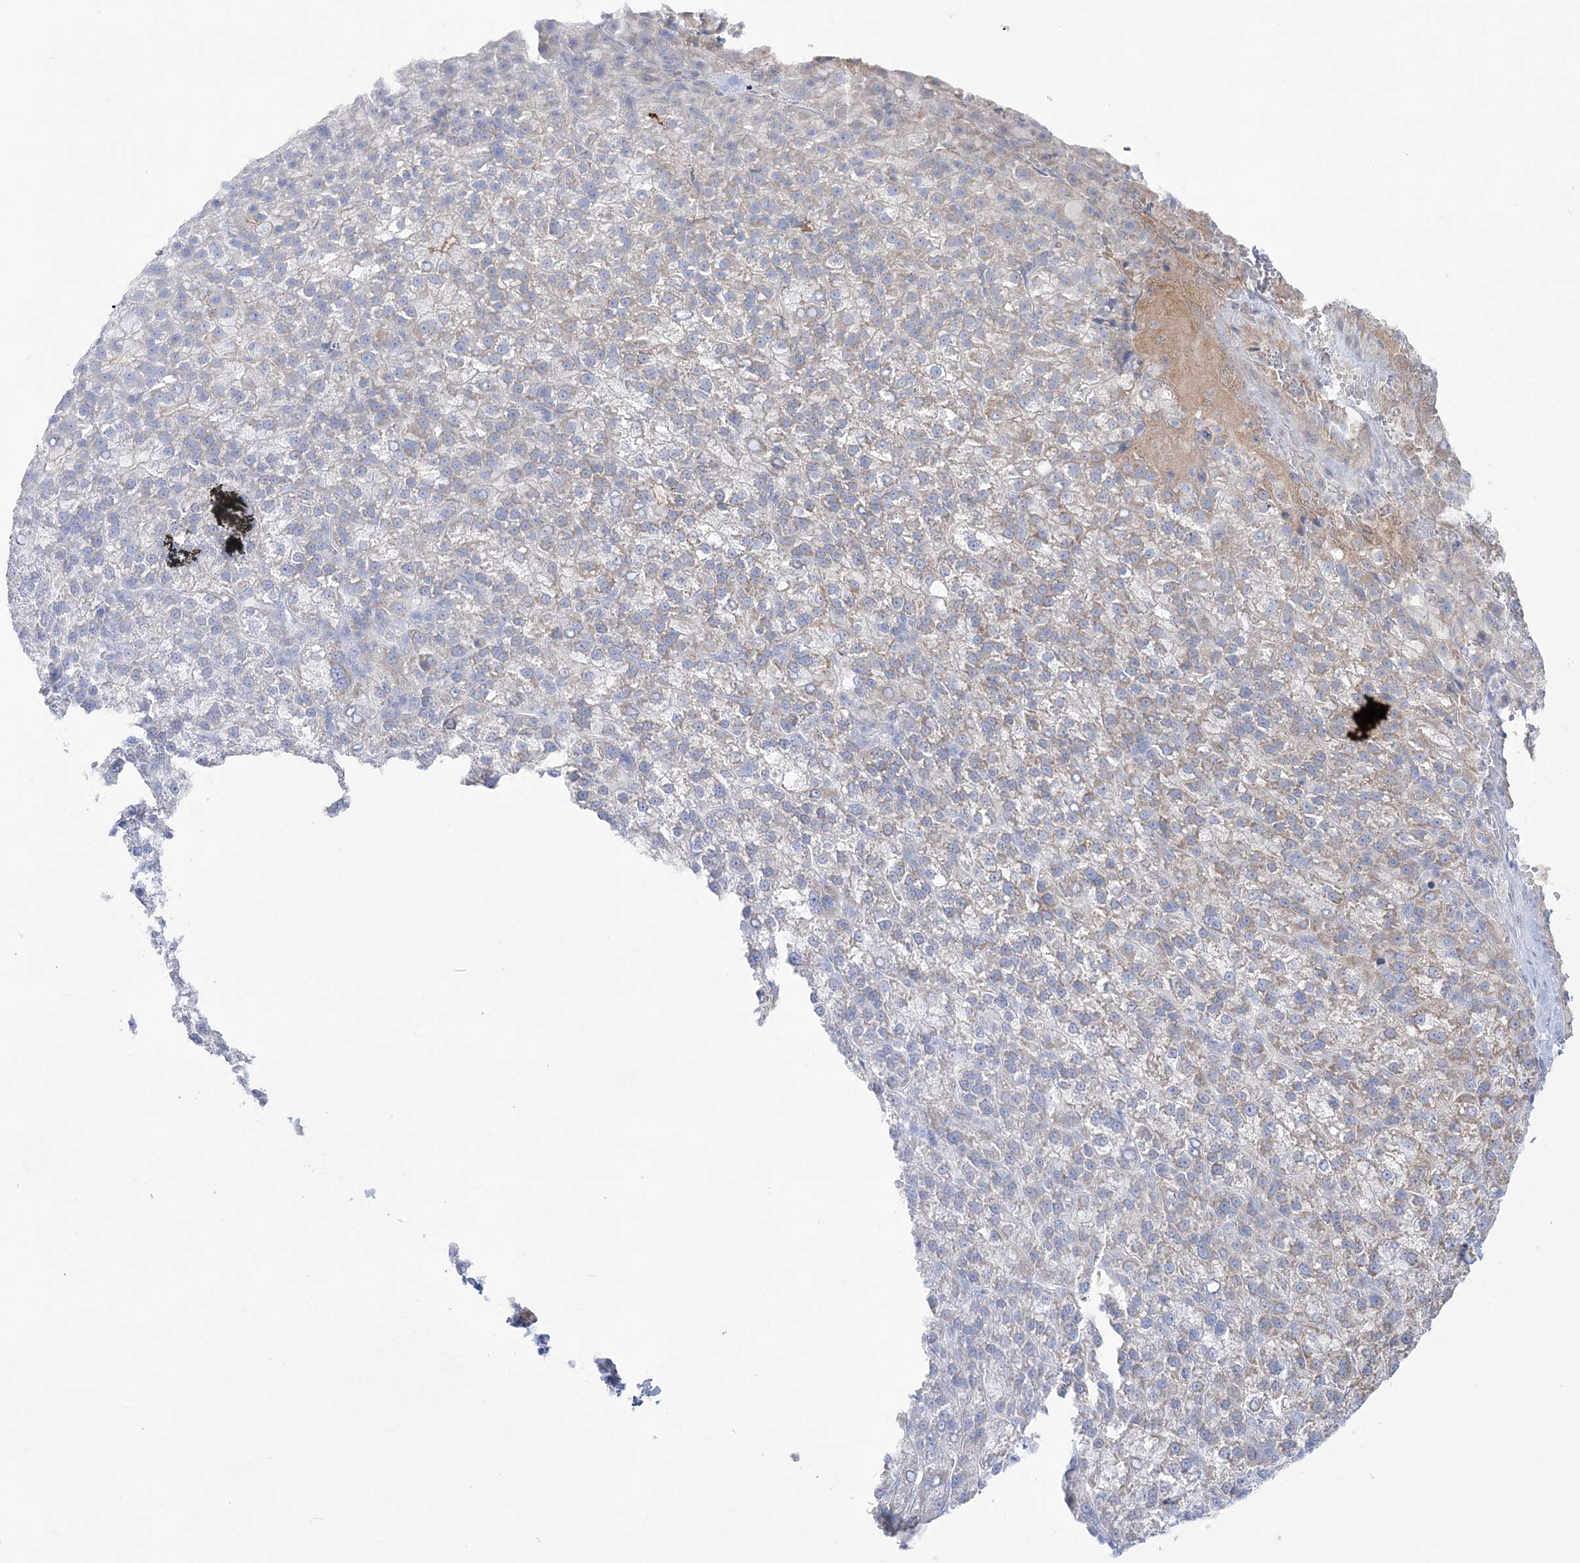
{"staining": {"intensity": "moderate", "quantity": "25%-75%", "location": "cytoplasmic/membranous"}, "tissue": "liver cancer", "cell_type": "Tumor cells", "image_type": "cancer", "snomed": [{"axis": "morphology", "description": "Carcinoma, Hepatocellular, NOS"}, {"axis": "topography", "description": "Liver"}], "caption": "Liver cancer was stained to show a protein in brown. There is medium levels of moderate cytoplasmic/membranous positivity in approximately 25%-75% of tumor cells.", "gene": "SCLT1", "patient": {"sex": "female", "age": 58}}